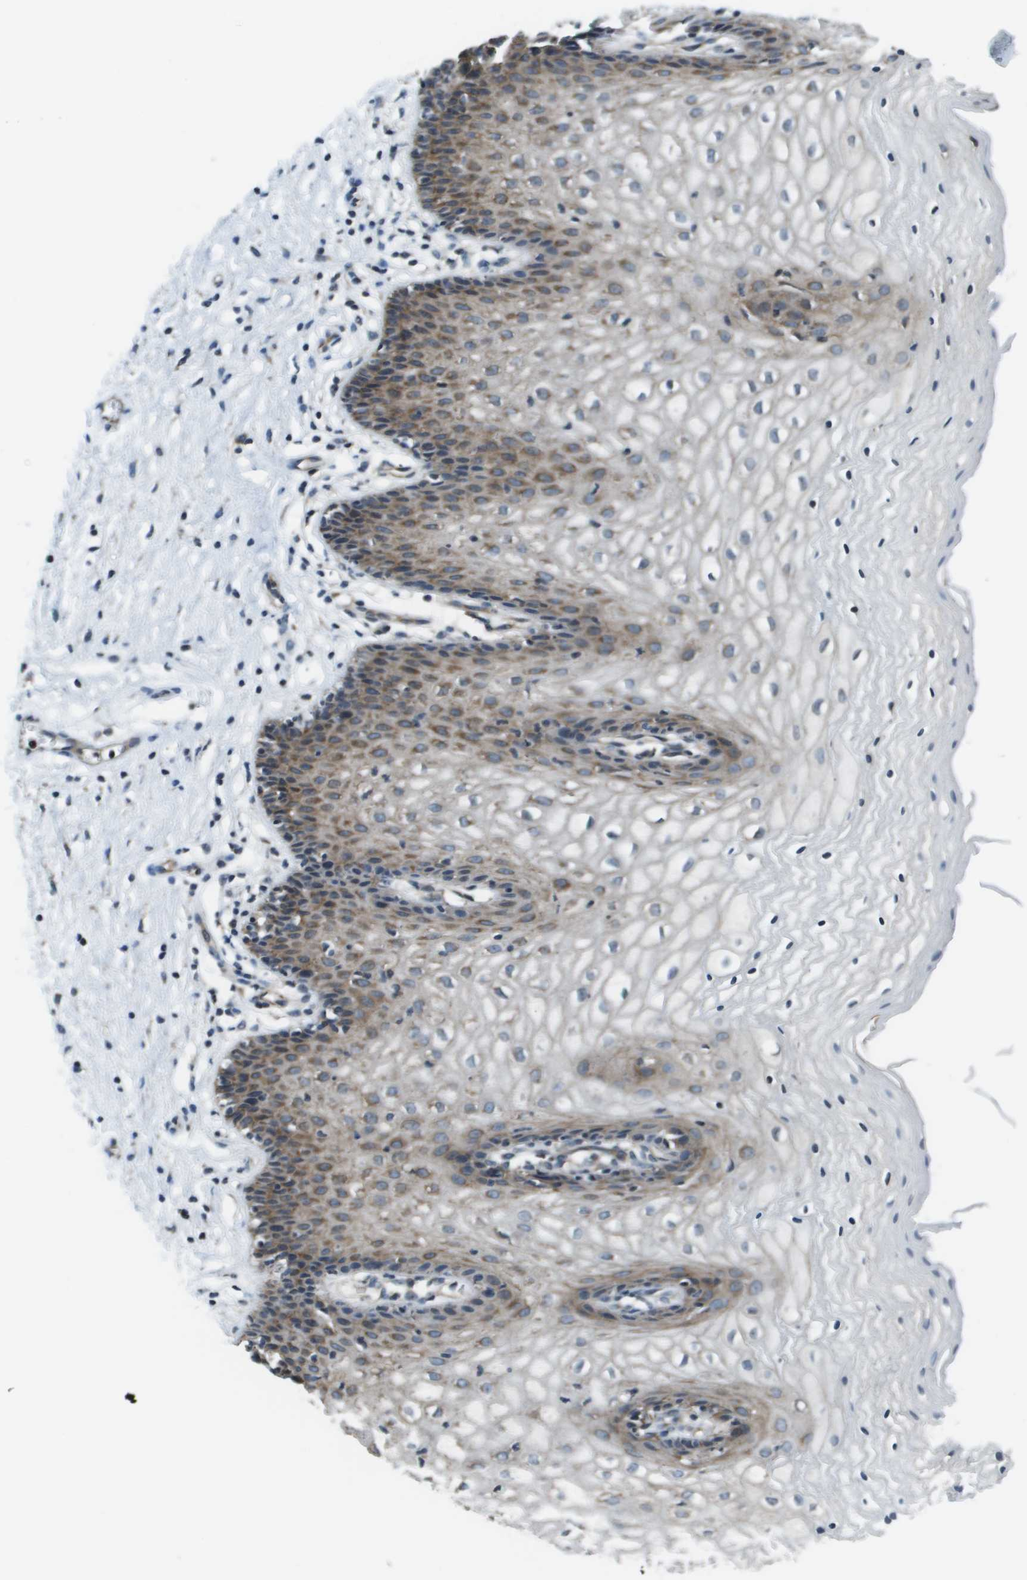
{"staining": {"intensity": "moderate", "quantity": "25%-75%", "location": "cytoplasmic/membranous"}, "tissue": "vagina", "cell_type": "Squamous epithelial cells", "image_type": "normal", "snomed": [{"axis": "morphology", "description": "Normal tissue, NOS"}, {"axis": "topography", "description": "Vagina"}], "caption": "A photomicrograph showing moderate cytoplasmic/membranous expression in about 25%-75% of squamous epithelial cells in normal vagina, as visualized by brown immunohistochemical staining.", "gene": "EIF3B", "patient": {"sex": "female", "age": 34}}